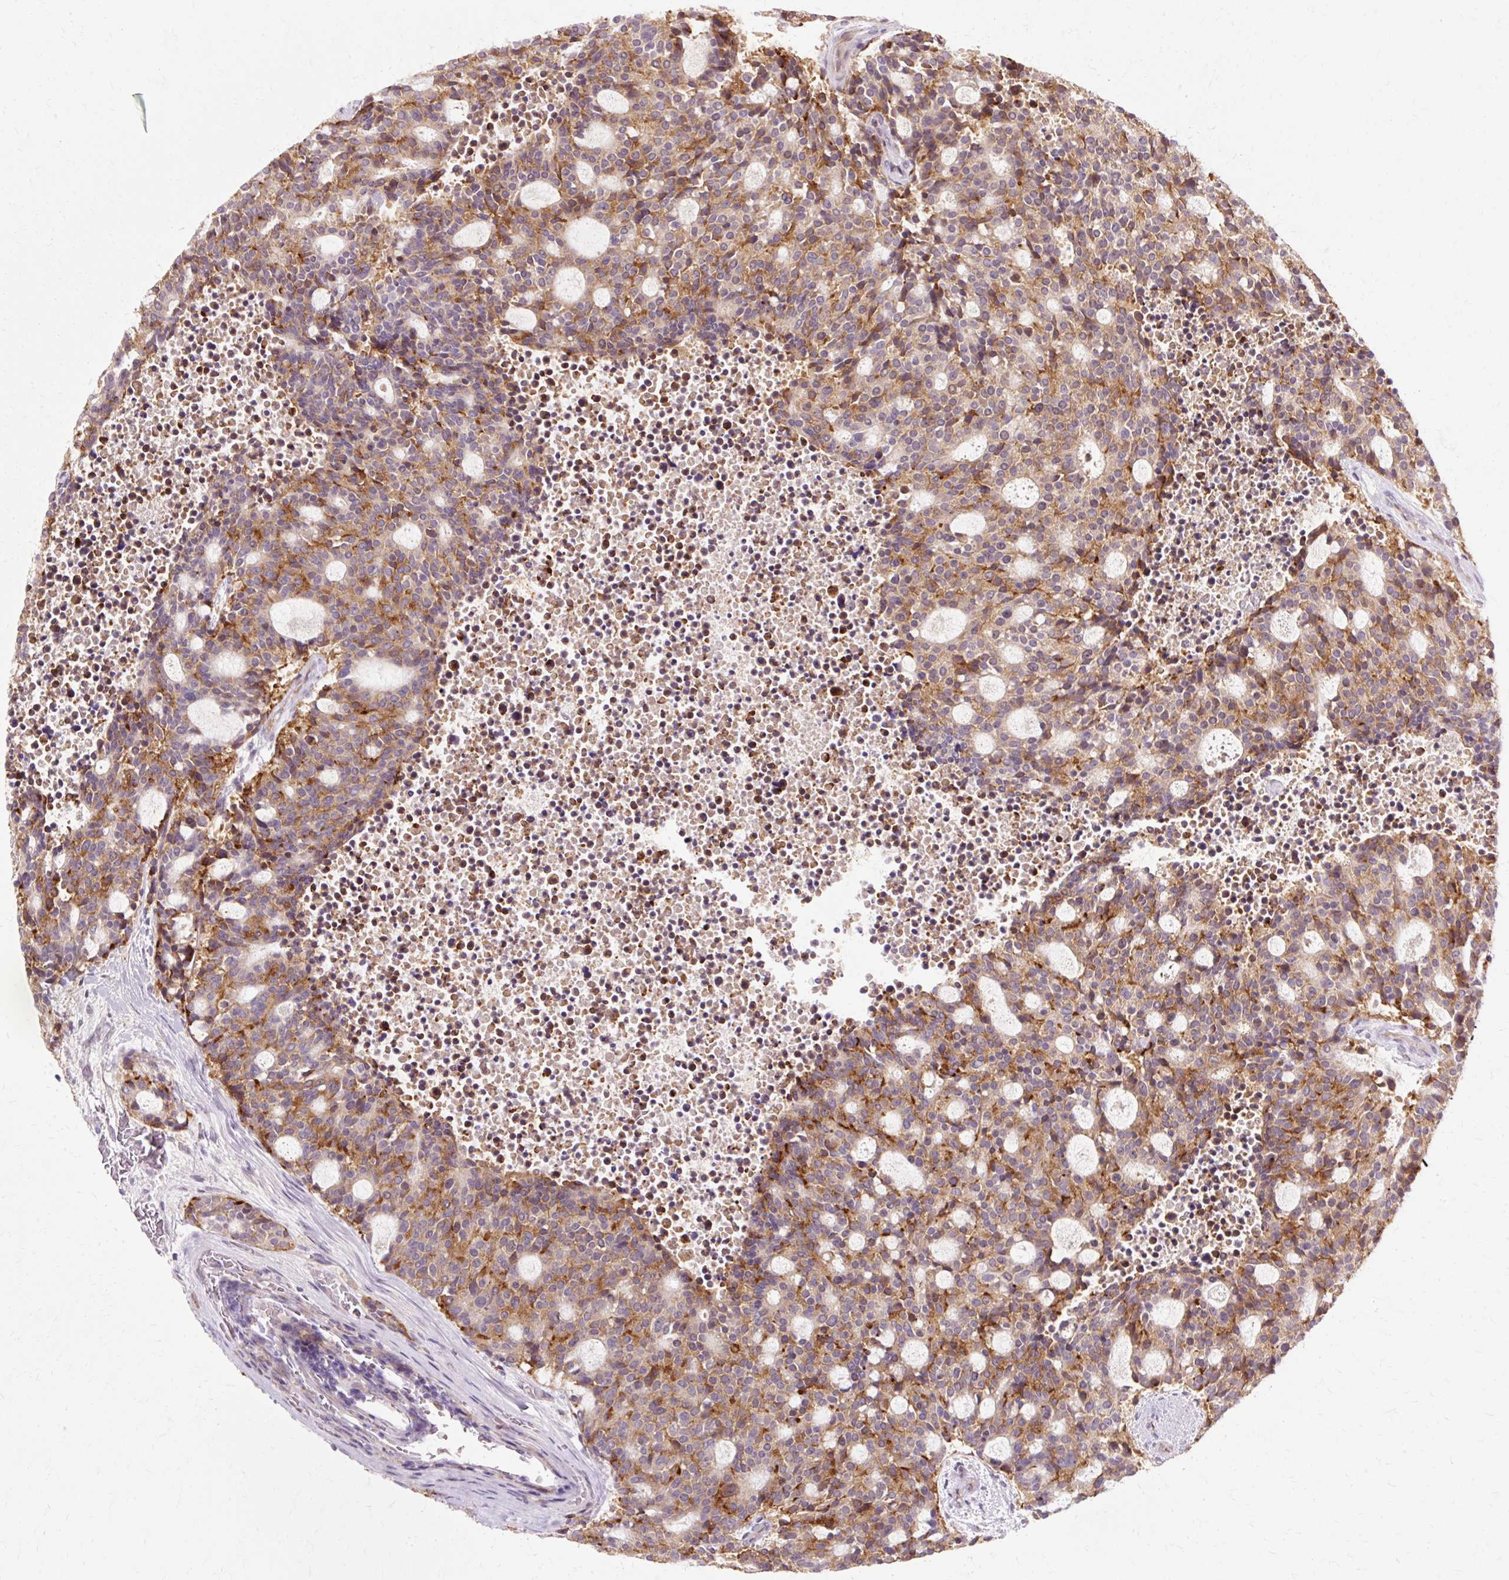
{"staining": {"intensity": "moderate", "quantity": ">75%", "location": "cytoplasmic/membranous"}, "tissue": "carcinoid", "cell_type": "Tumor cells", "image_type": "cancer", "snomed": [{"axis": "morphology", "description": "Carcinoid, malignant, NOS"}, {"axis": "topography", "description": "Pancreas"}], "caption": "DAB (3,3'-diaminobenzidine) immunohistochemical staining of carcinoid displays moderate cytoplasmic/membranous protein expression in about >75% of tumor cells.", "gene": "GEMIN2", "patient": {"sex": "female", "age": 54}}